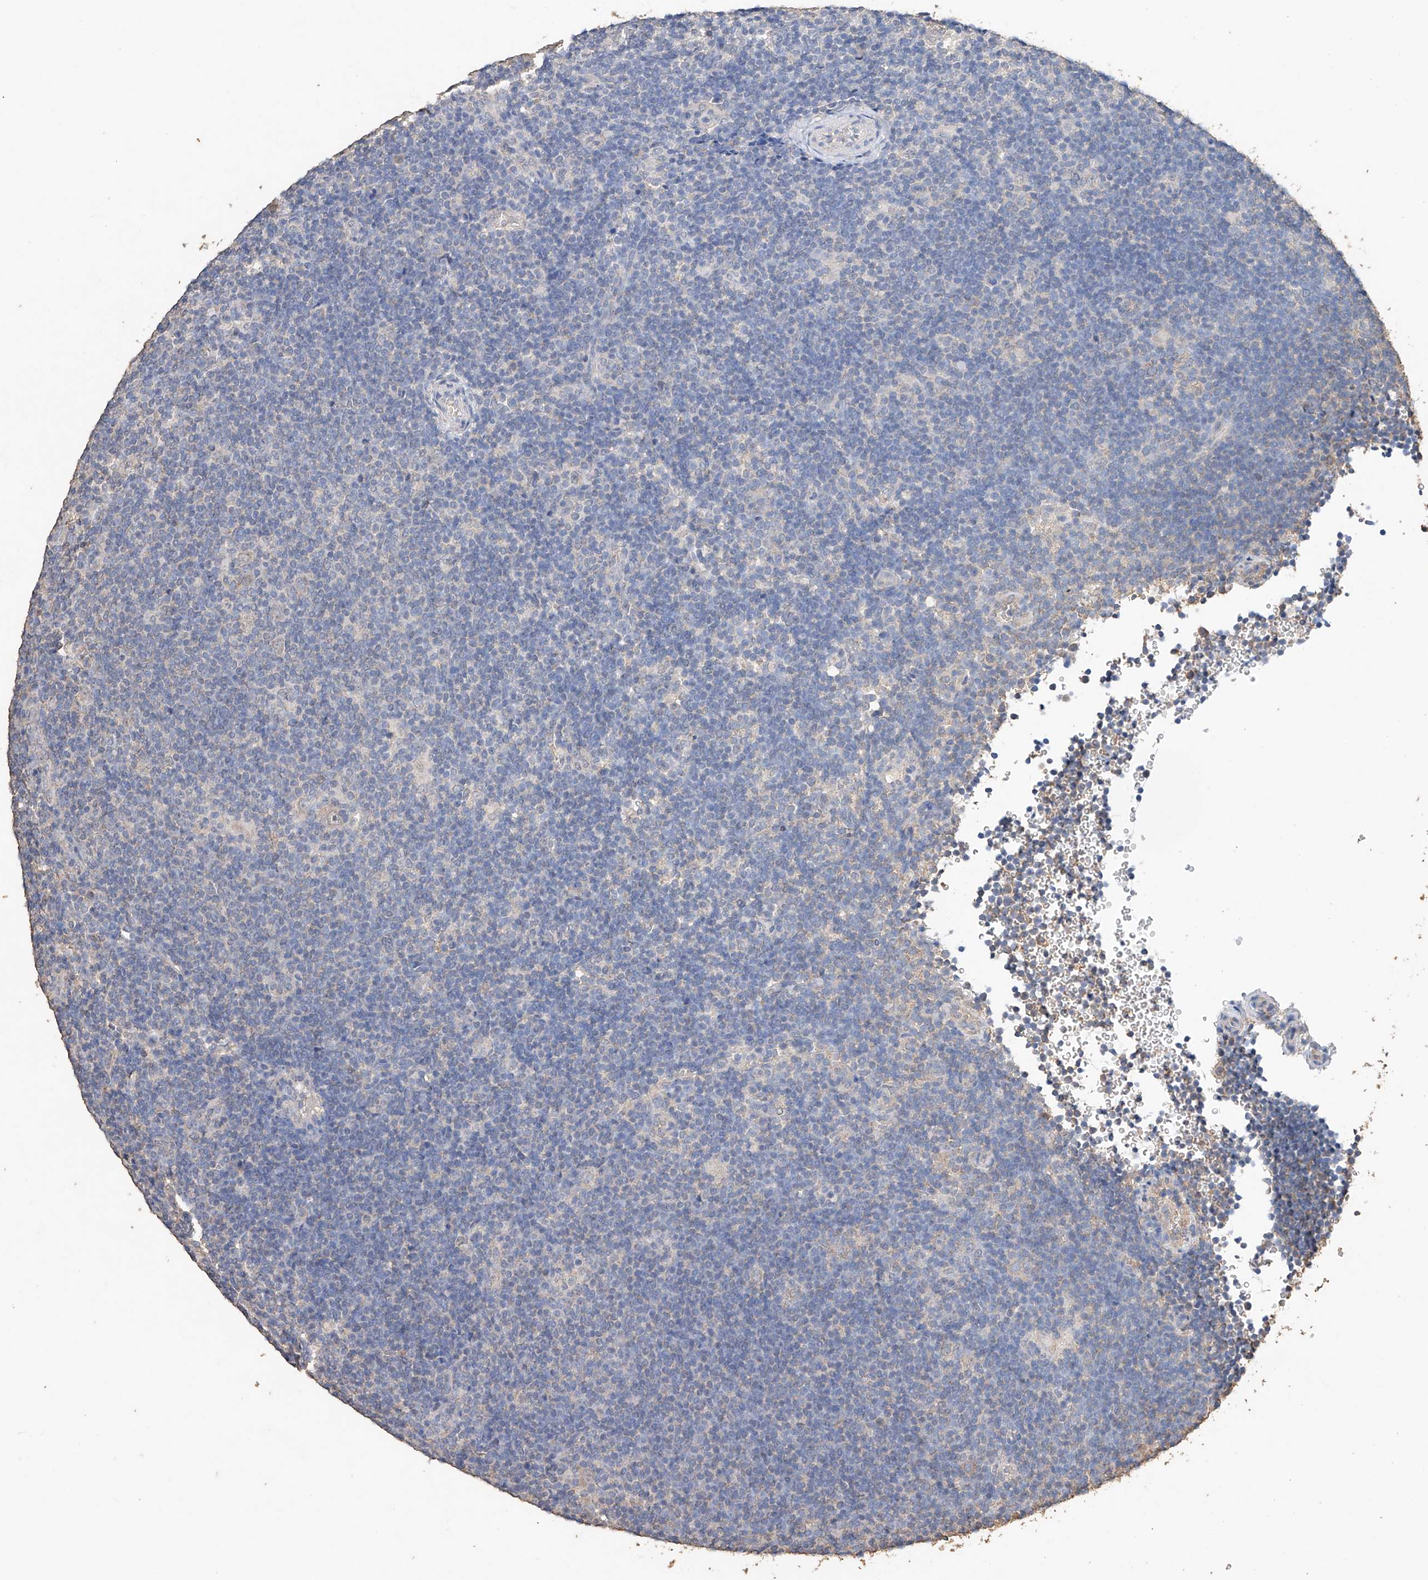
{"staining": {"intensity": "negative", "quantity": "none", "location": "none"}, "tissue": "lymphoma", "cell_type": "Tumor cells", "image_type": "cancer", "snomed": [{"axis": "morphology", "description": "Hodgkin's disease, NOS"}, {"axis": "topography", "description": "Lymph node"}], "caption": "Lymphoma stained for a protein using immunohistochemistry (IHC) demonstrates no staining tumor cells.", "gene": "CERS4", "patient": {"sex": "female", "age": 57}}